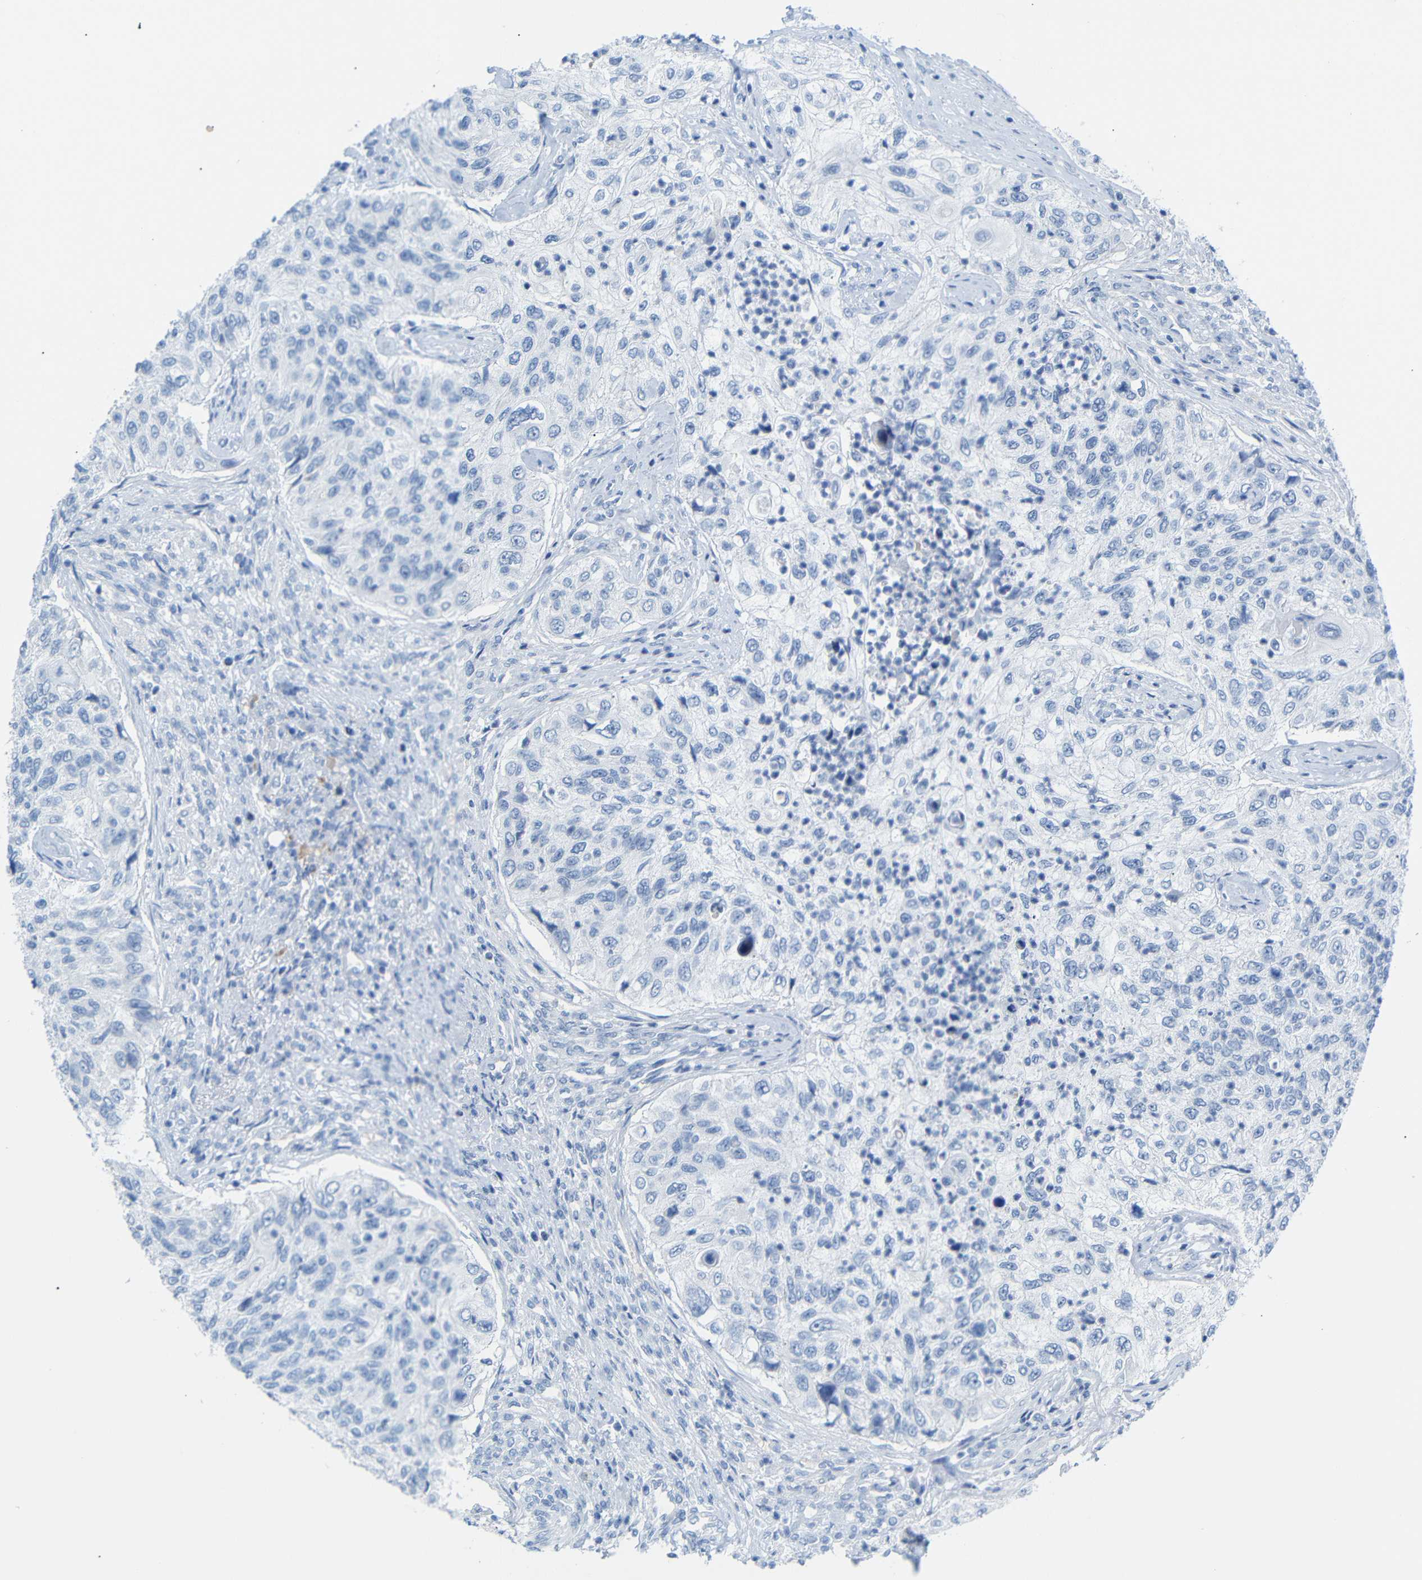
{"staining": {"intensity": "negative", "quantity": "none", "location": "none"}, "tissue": "urothelial cancer", "cell_type": "Tumor cells", "image_type": "cancer", "snomed": [{"axis": "morphology", "description": "Urothelial carcinoma, High grade"}, {"axis": "topography", "description": "Urinary bladder"}], "caption": "Immunohistochemistry (IHC) photomicrograph of neoplastic tissue: urothelial carcinoma (high-grade) stained with DAB shows no significant protein staining in tumor cells.", "gene": "ERVMER34-1", "patient": {"sex": "female", "age": 60}}